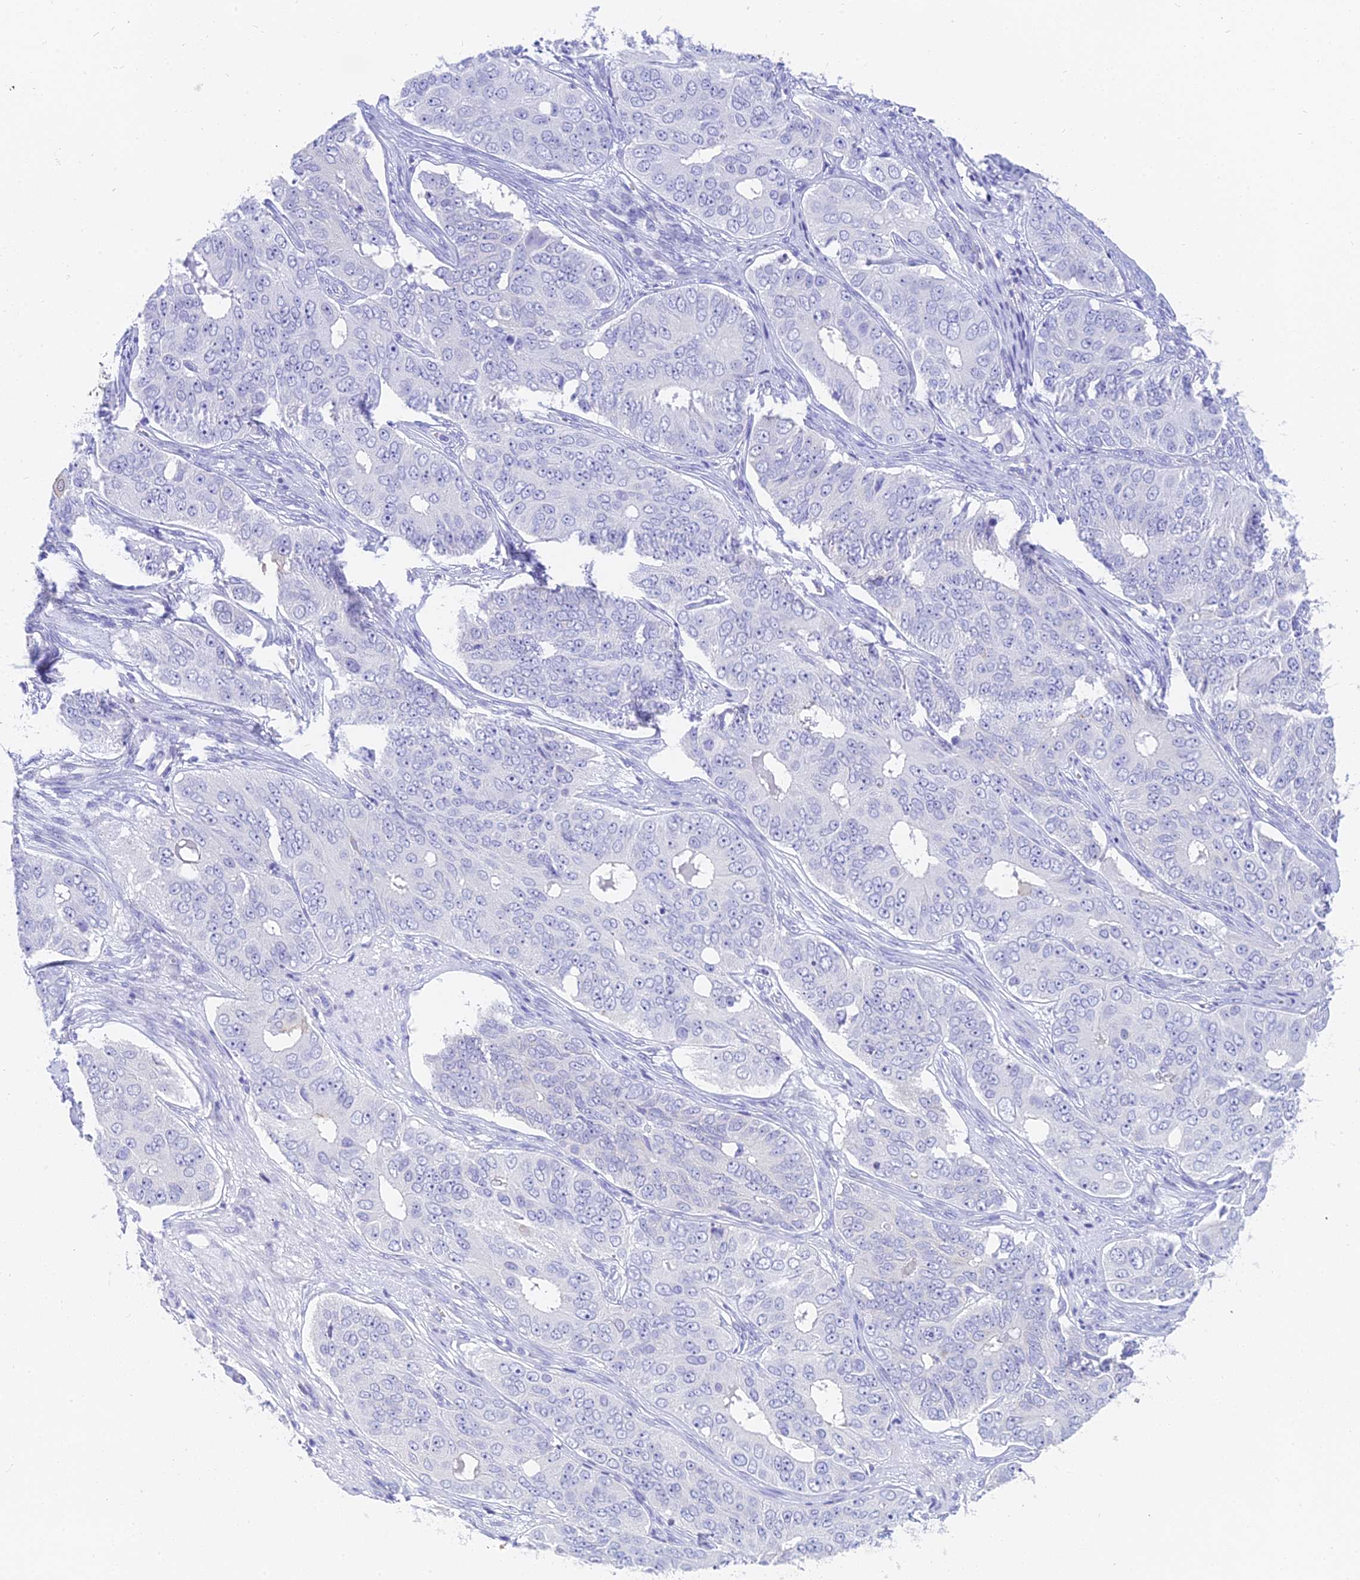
{"staining": {"intensity": "negative", "quantity": "none", "location": "none"}, "tissue": "ovarian cancer", "cell_type": "Tumor cells", "image_type": "cancer", "snomed": [{"axis": "morphology", "description": "Carcinoma, endometroid"}, {"axis": "topography", "description": "Ovary"}], "caption": "Tumor cells are negative for protein expression in human ovarian cancer. (Immunohistochemistry, brightfield microscopy, high magnification).", "gene": "SLC36A2", "patient": {"sex": "female", "age": 51}}